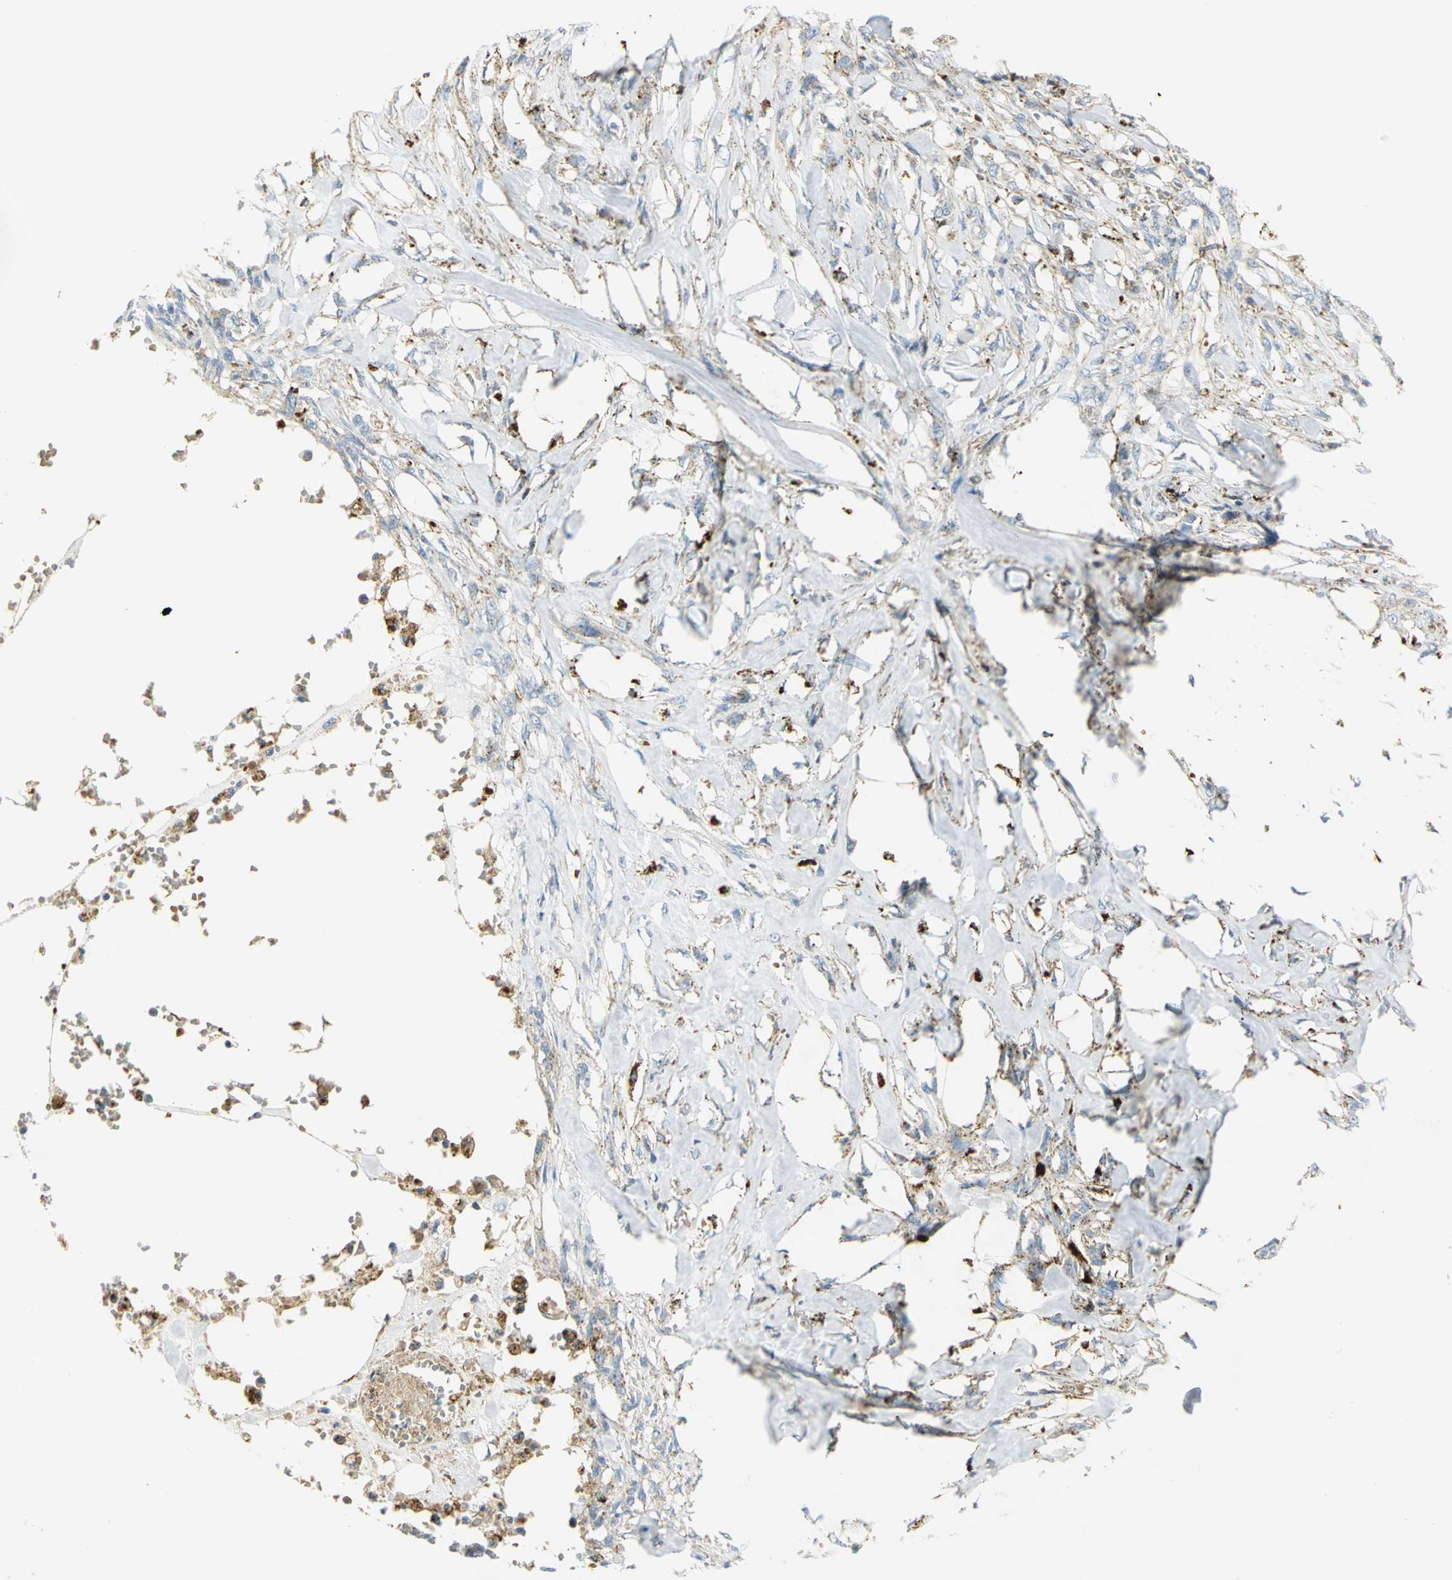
{"staining": {"intensity": "weak", "quantity": "25%-75%", "location": "cytoplasmic/membranous"}, "tissue": "skin cancer", "cell_type": "Tumor cells", "image_type": "cancer", "snomed": [{"axis": "morphology", "description": "Normal tissue, NOS"}, {"axis": "morphology", "description": "Squamous cell carcinoma, NOS"}, {"axis": "topography", "description": "Skin"}], "caption": "There is low levels of weak cytoplasmic/membranous positivity in tumor cells of squamous cell carcinoma (skin), as demonstrated by immunohistochemical staining (brown color).", "gene": "ARSA", "patient": {"sex": "female", "age": 59}}